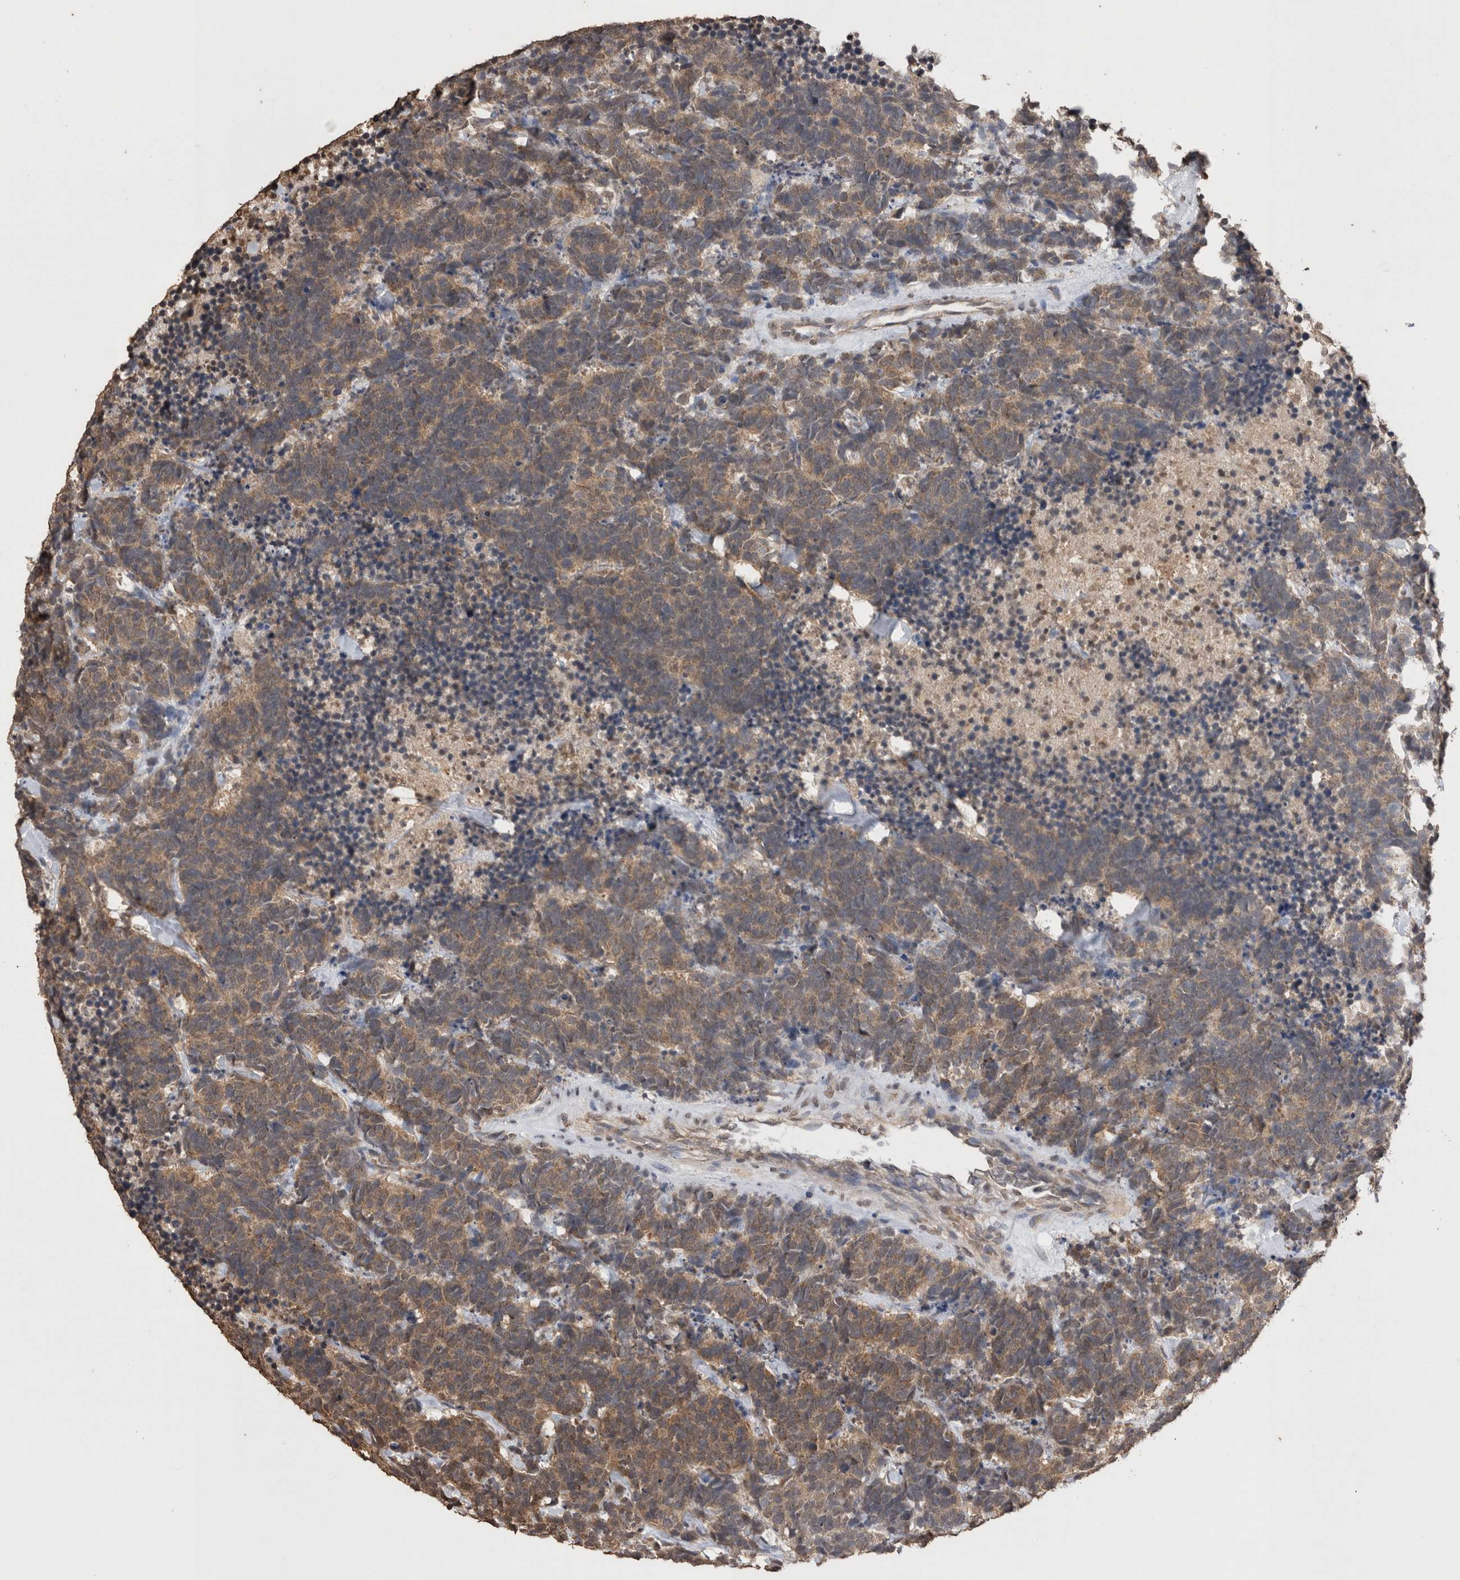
{"staining": {"intensity": "weak", "quantity": ">75%", "location": "cytoplasmic/membranous"}, "tissue": "carcinoid", "cell_type": "Tumor cells", "image_type": "cancer", "snomed": [{"axis": "morphology", "description": "Carcinoma, NOS"}, {"axis": "morphology", "description": "Carcinoid, malignant, NOS"}, {"axis": "topography", "description": "Urinary bladder"}], "caption": "An immunohistochemistry photomicrograph of tumor tissue is shown. Protein staining in brown shows weak cytoplasmic/membranous positivity in carcinoid within tumor cells. (Brightfield microscopy of DAB IHC at high magnification).", "gene": "GRK5", "patient": {"sex": "male", "age": 57}}